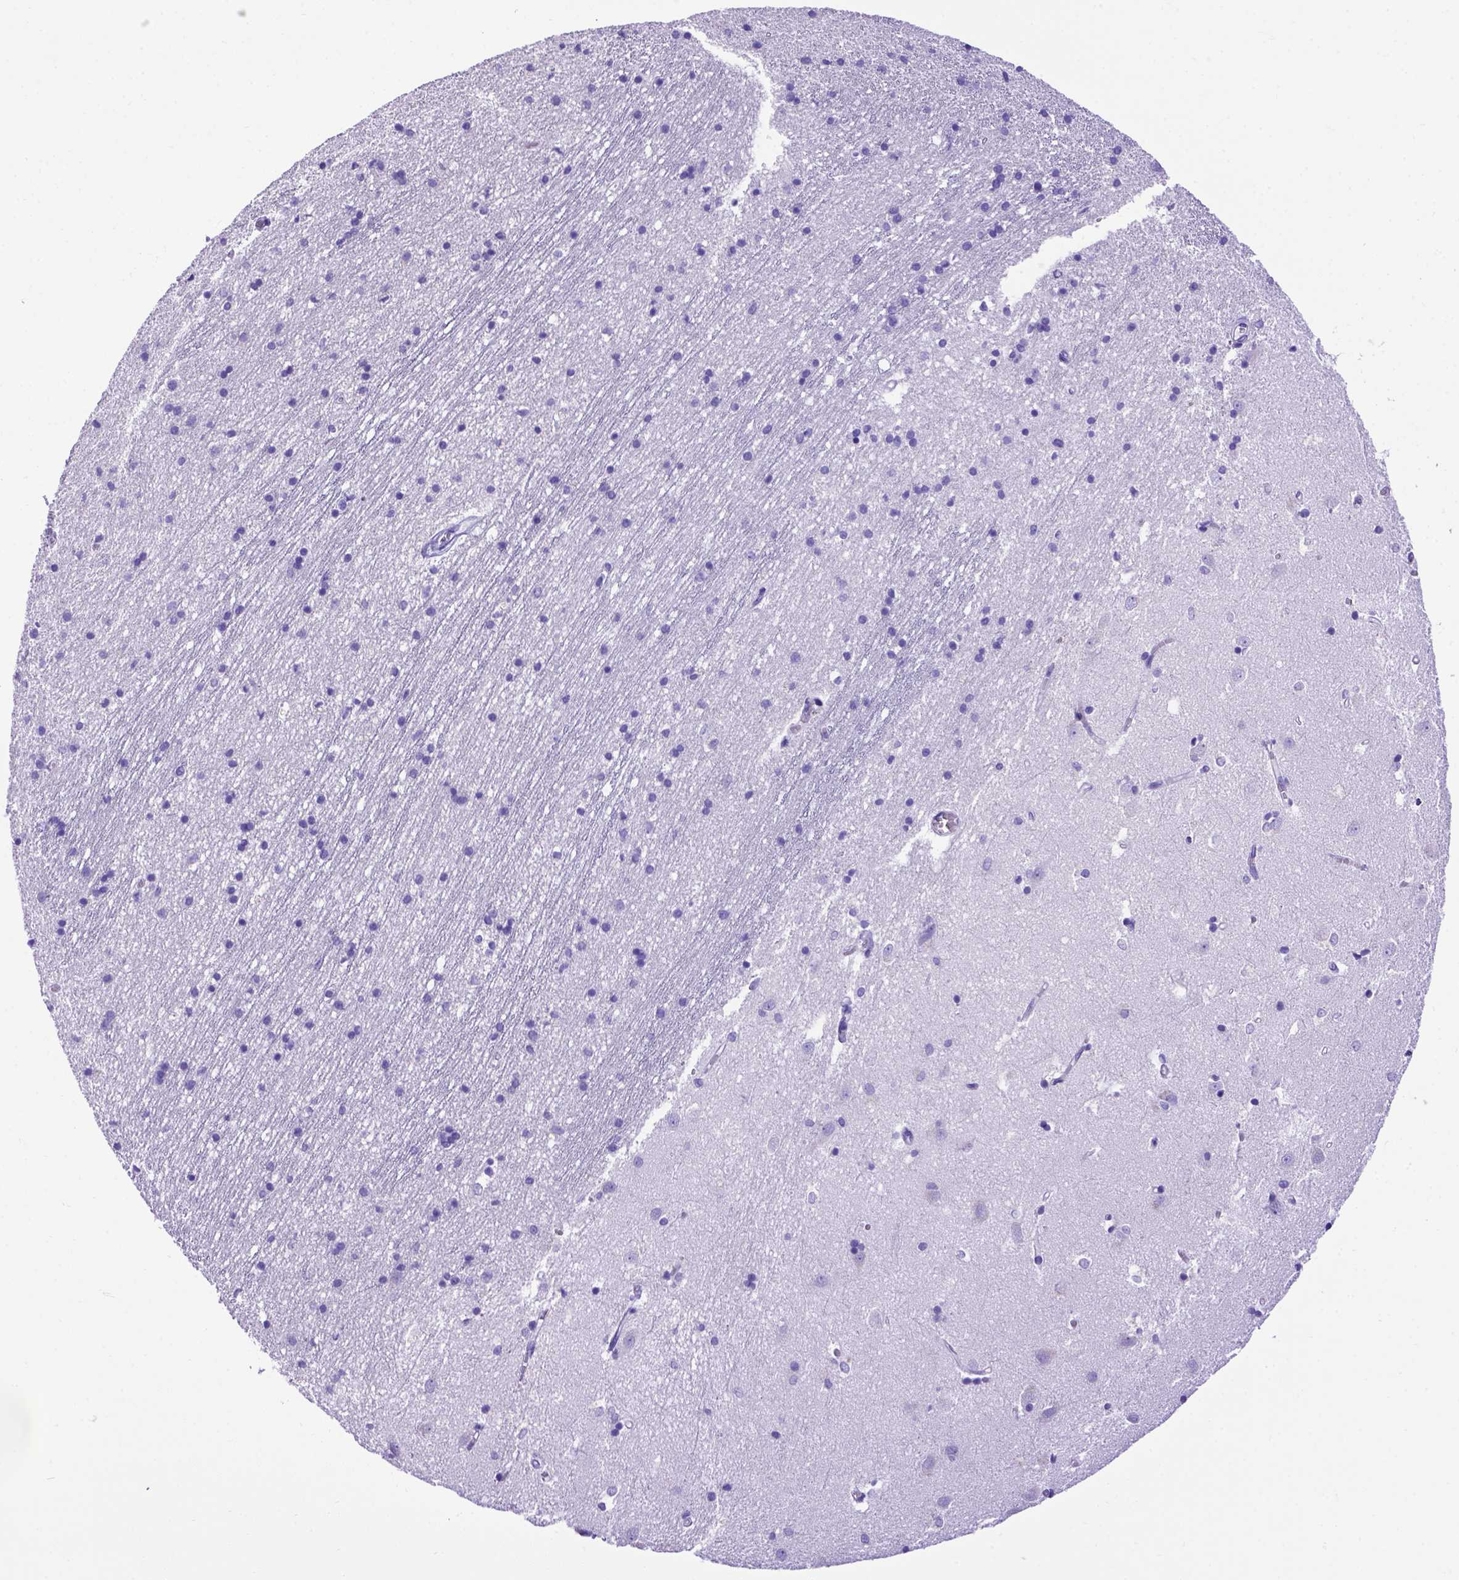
{"staining": {"intensity": "negative", "quantity": "none", "location": "none"}, "tissue": "caudate", "cell_type": "Glial cells", "image_type": "normal", "snomed": [{"axis": "morphology", "description": "Normal tissue, NOS"}, {"axis": "topography", "description": "Lateral ventricle wall"}], "caption": "High power microscopy histopathology image of an immunohistochemistry histopathology image of normal caudate, revealing no significant staining in glial cells.", "gene": "MEOX2", "patient": {"sex": "male", "age": 54}}